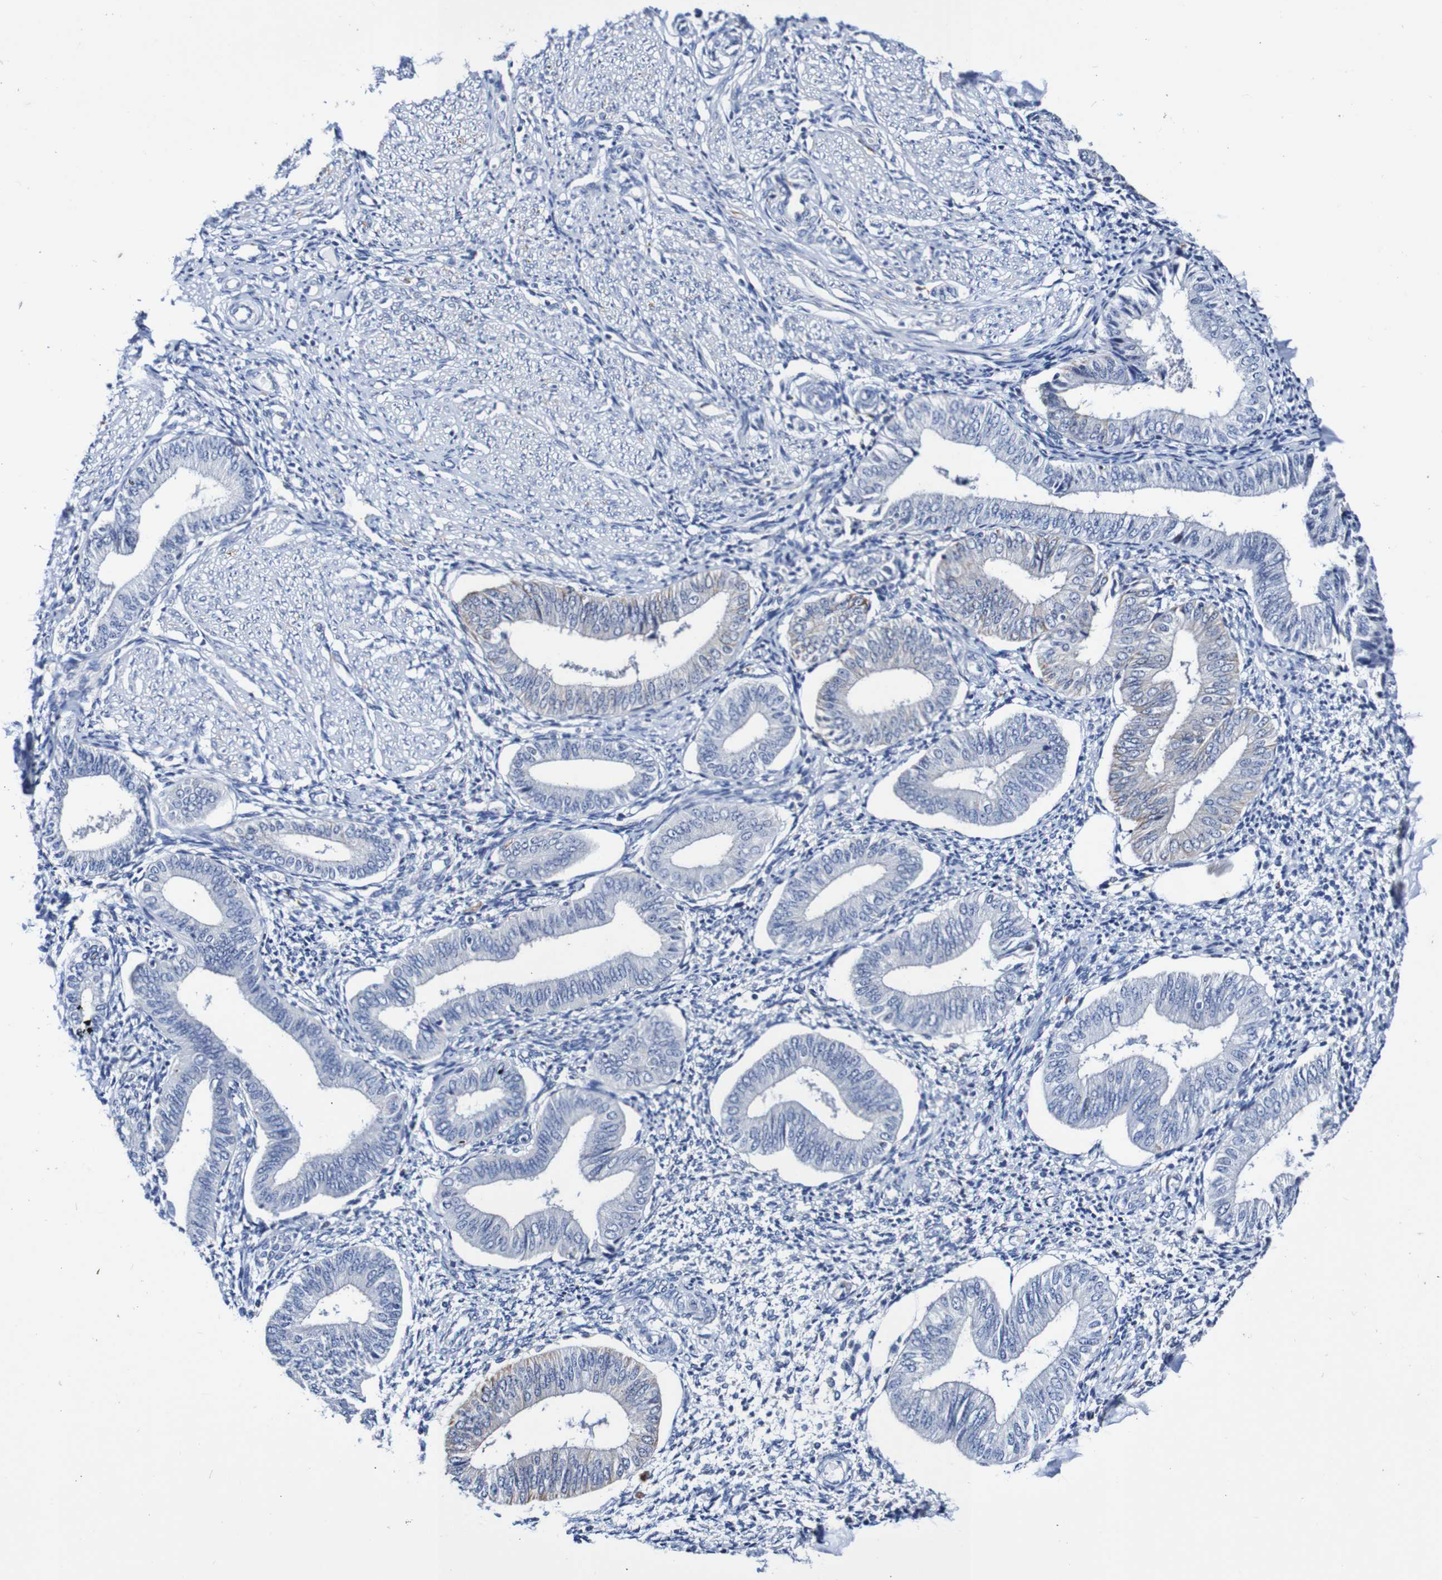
{"staining": {"intensity": "negative", "quantity": "none", "location": "none"}, "tissue": "endometrium", "cell_type": "Cells in endometrial stroma", "image_type": "normal", "snomed": [{"axis": "morphology", "description": "Normal tissue, NOS"}, {"axis": "topography", "description": "Endometrium"}], "caption": "The image reveals no staining of cells in endometrial stroma in unremarkable endometrium.", "gene": "SEZ6", "patient": {"sex": "female", "age": 50}}